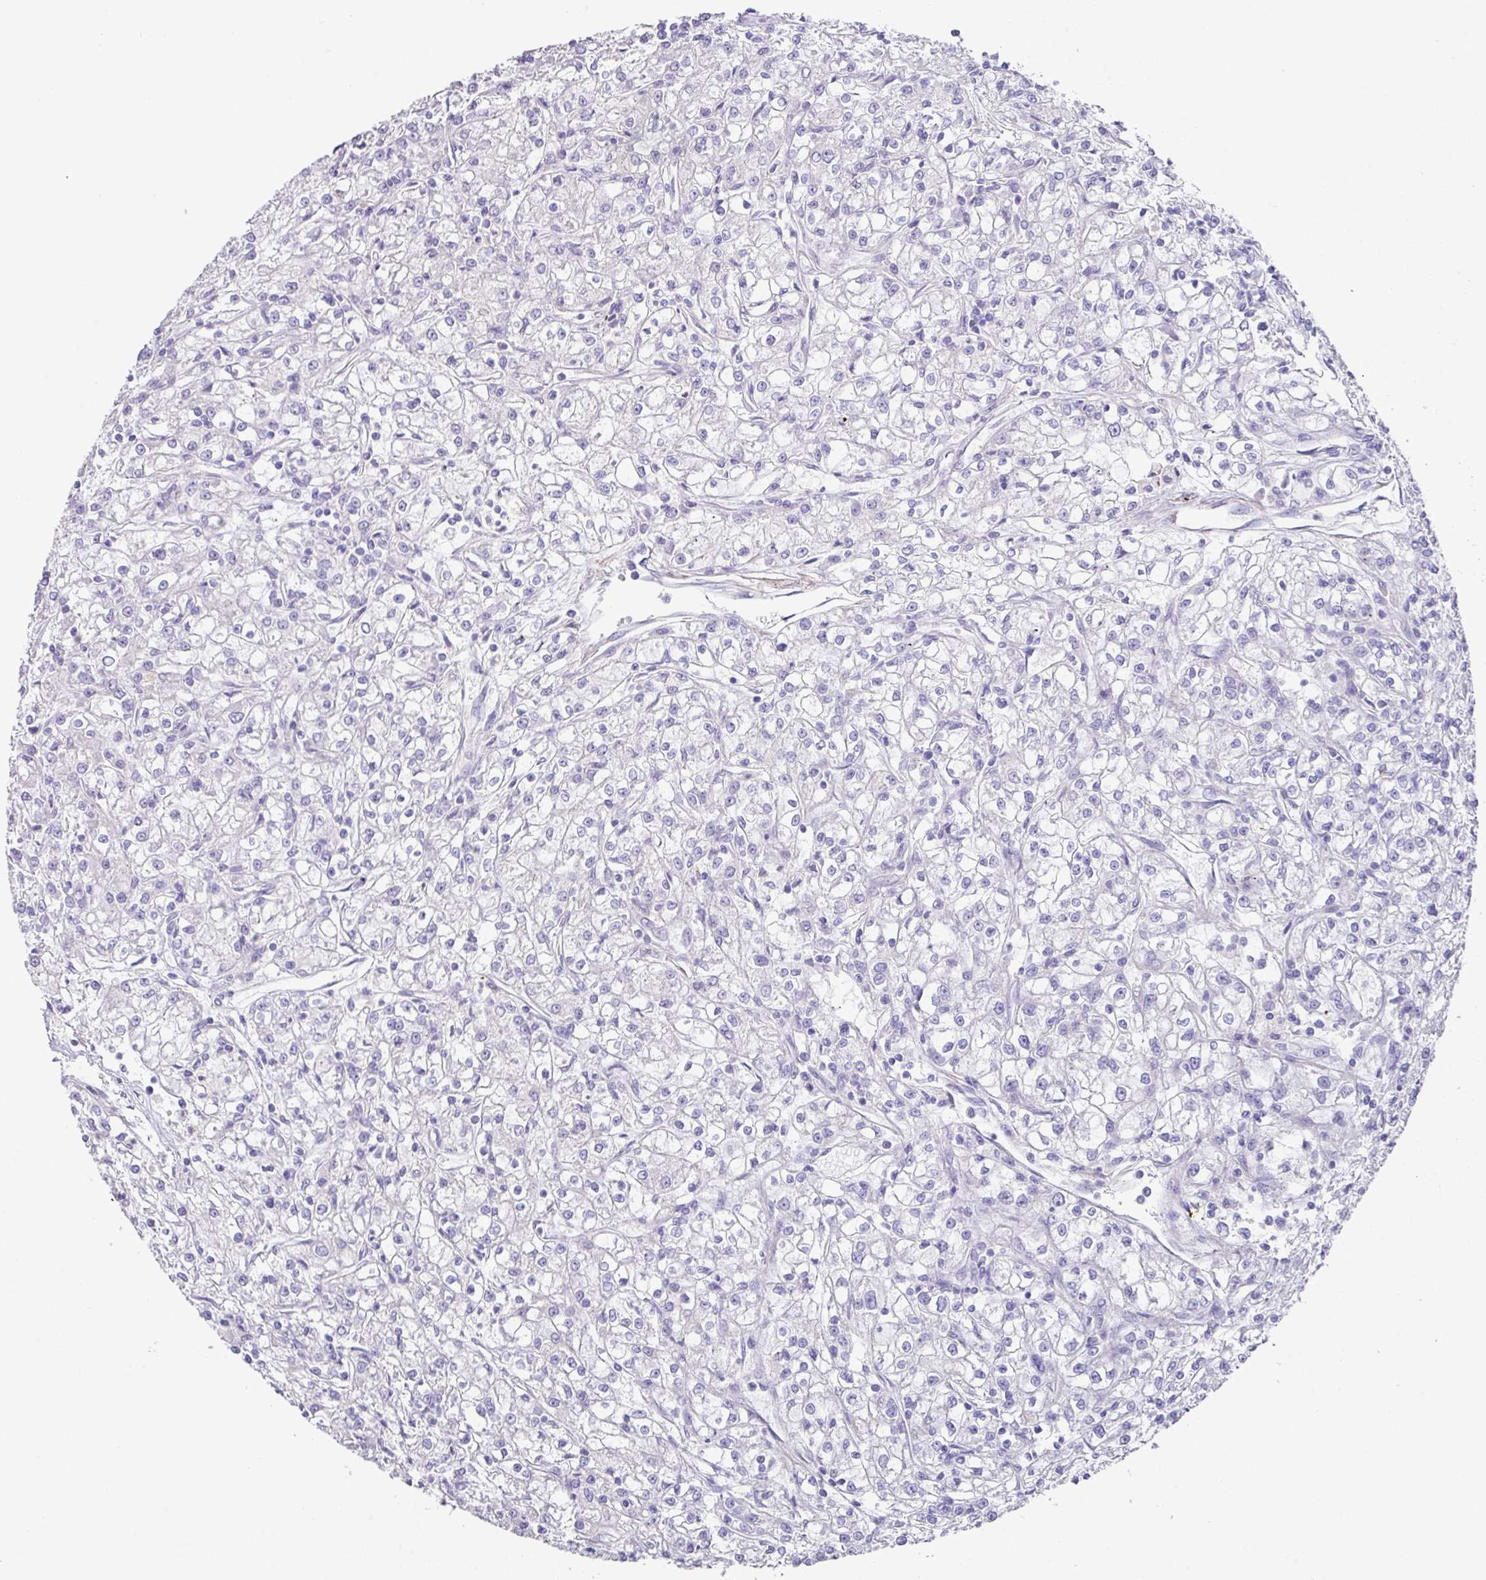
{"staining": {"intensity": "negative", "quantity": "none", "location": "none"}, "tissue": "renal cancer", "cell_type": "Tumor cells", "image_type": "cancer", "snomed": [{"axis": "morphology", "description": "Adenocarcinoma, NOS"}, {"axis": "topography", "description": "Kidney"}], "caption": "Tumor cells are negative for protein expression in human renal cancer.", "gene": "TARM1", "patient": {"sex": "female", "age": 59}}